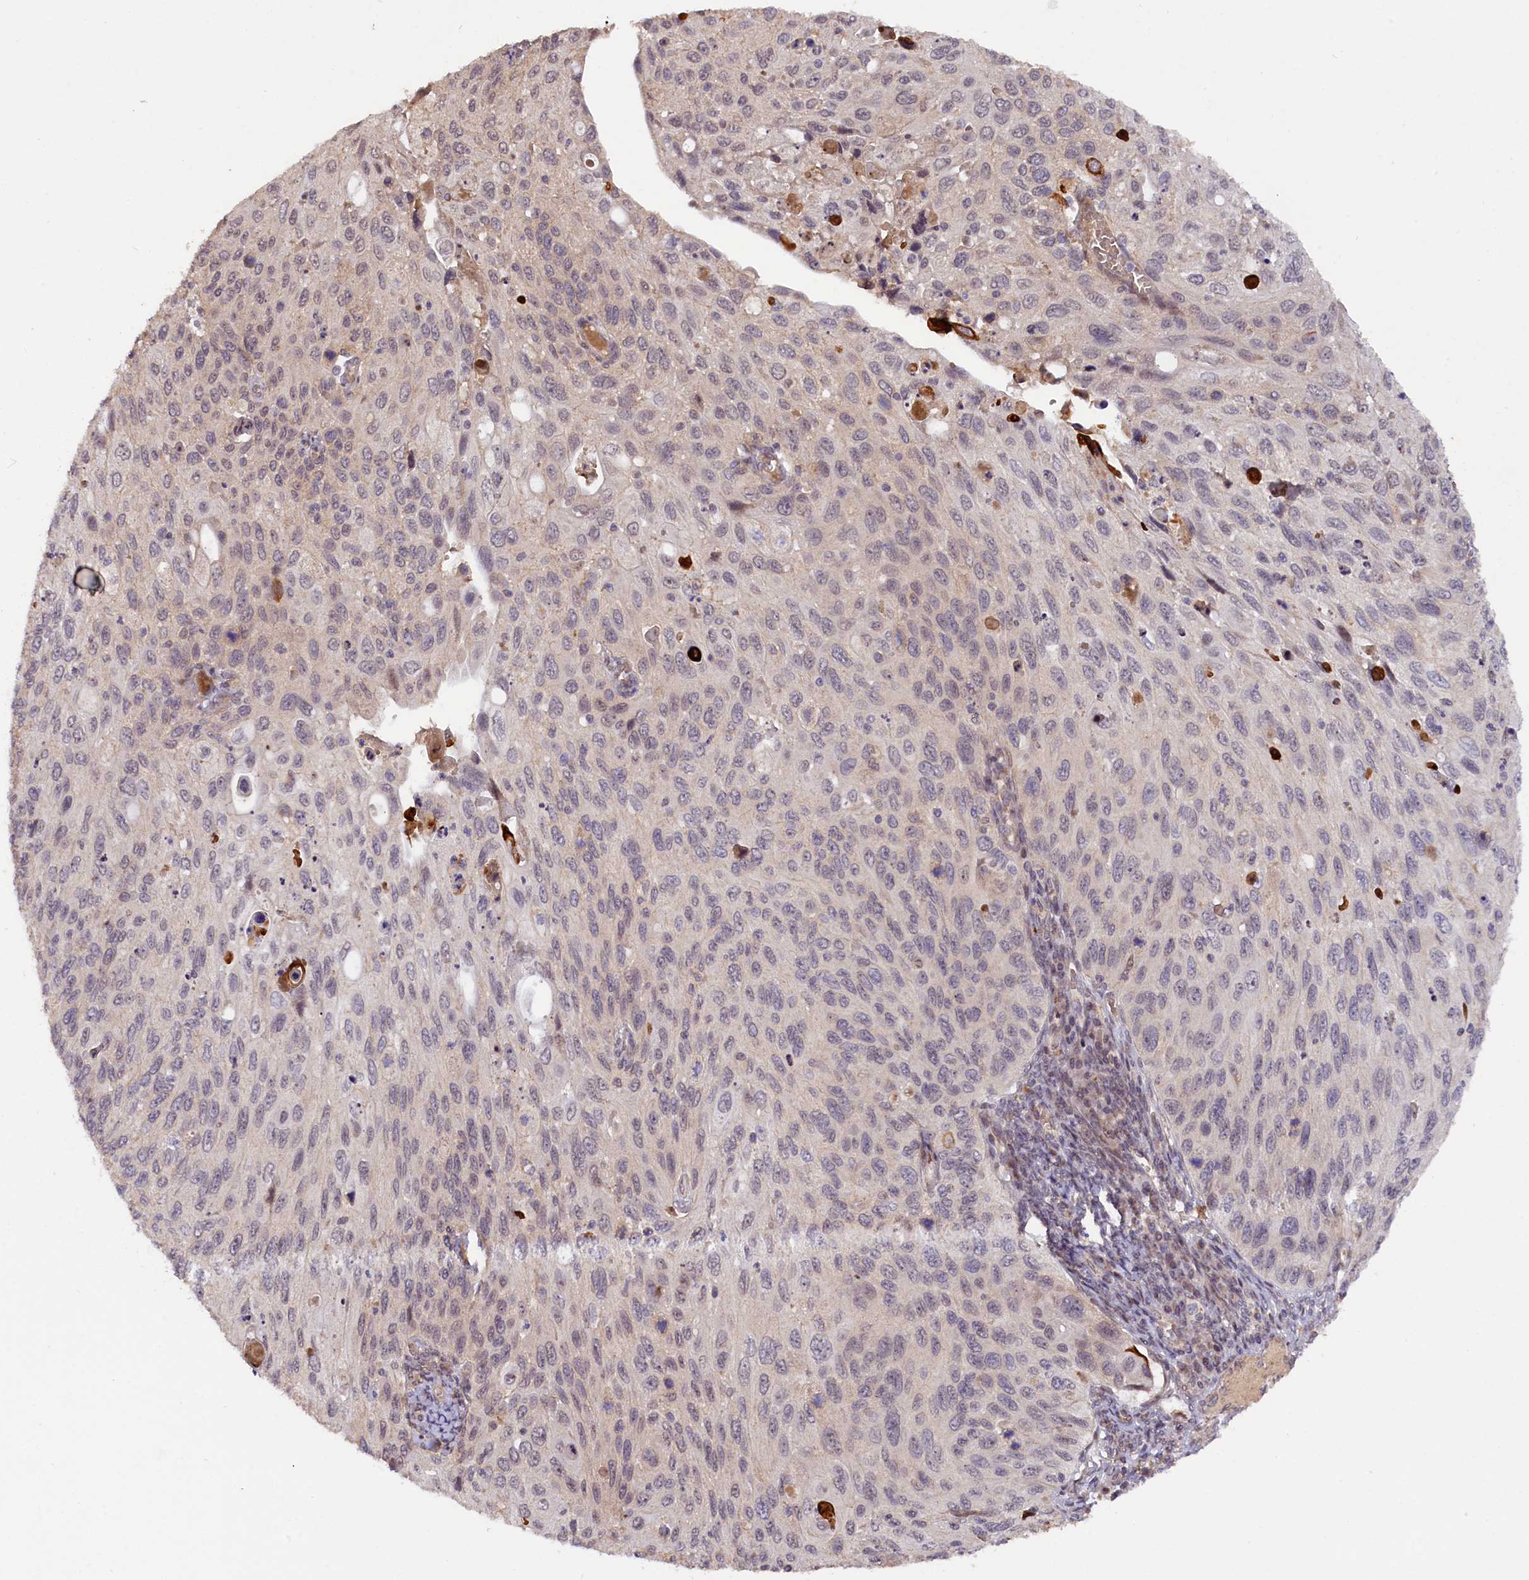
{"staining": {"intensity": "weak", "quantity": "<25%", "location": "nuclear"}, "tissue": "cervical cancer", "cell_type": "Tumor cells", "image_type": "cancer", "snomed": [{"axis": "morphology", "description": "Squamous cell carcinoma, NOS"}, {"axis": "topography", "description": "Cervix"}], "caption": "A micrograph of human cervical cancer (squamous cell carcinoma) is negative for staining in tumor cells.", "gene": "ZNF480", "patient": {"sex": "female", "age": 70}}